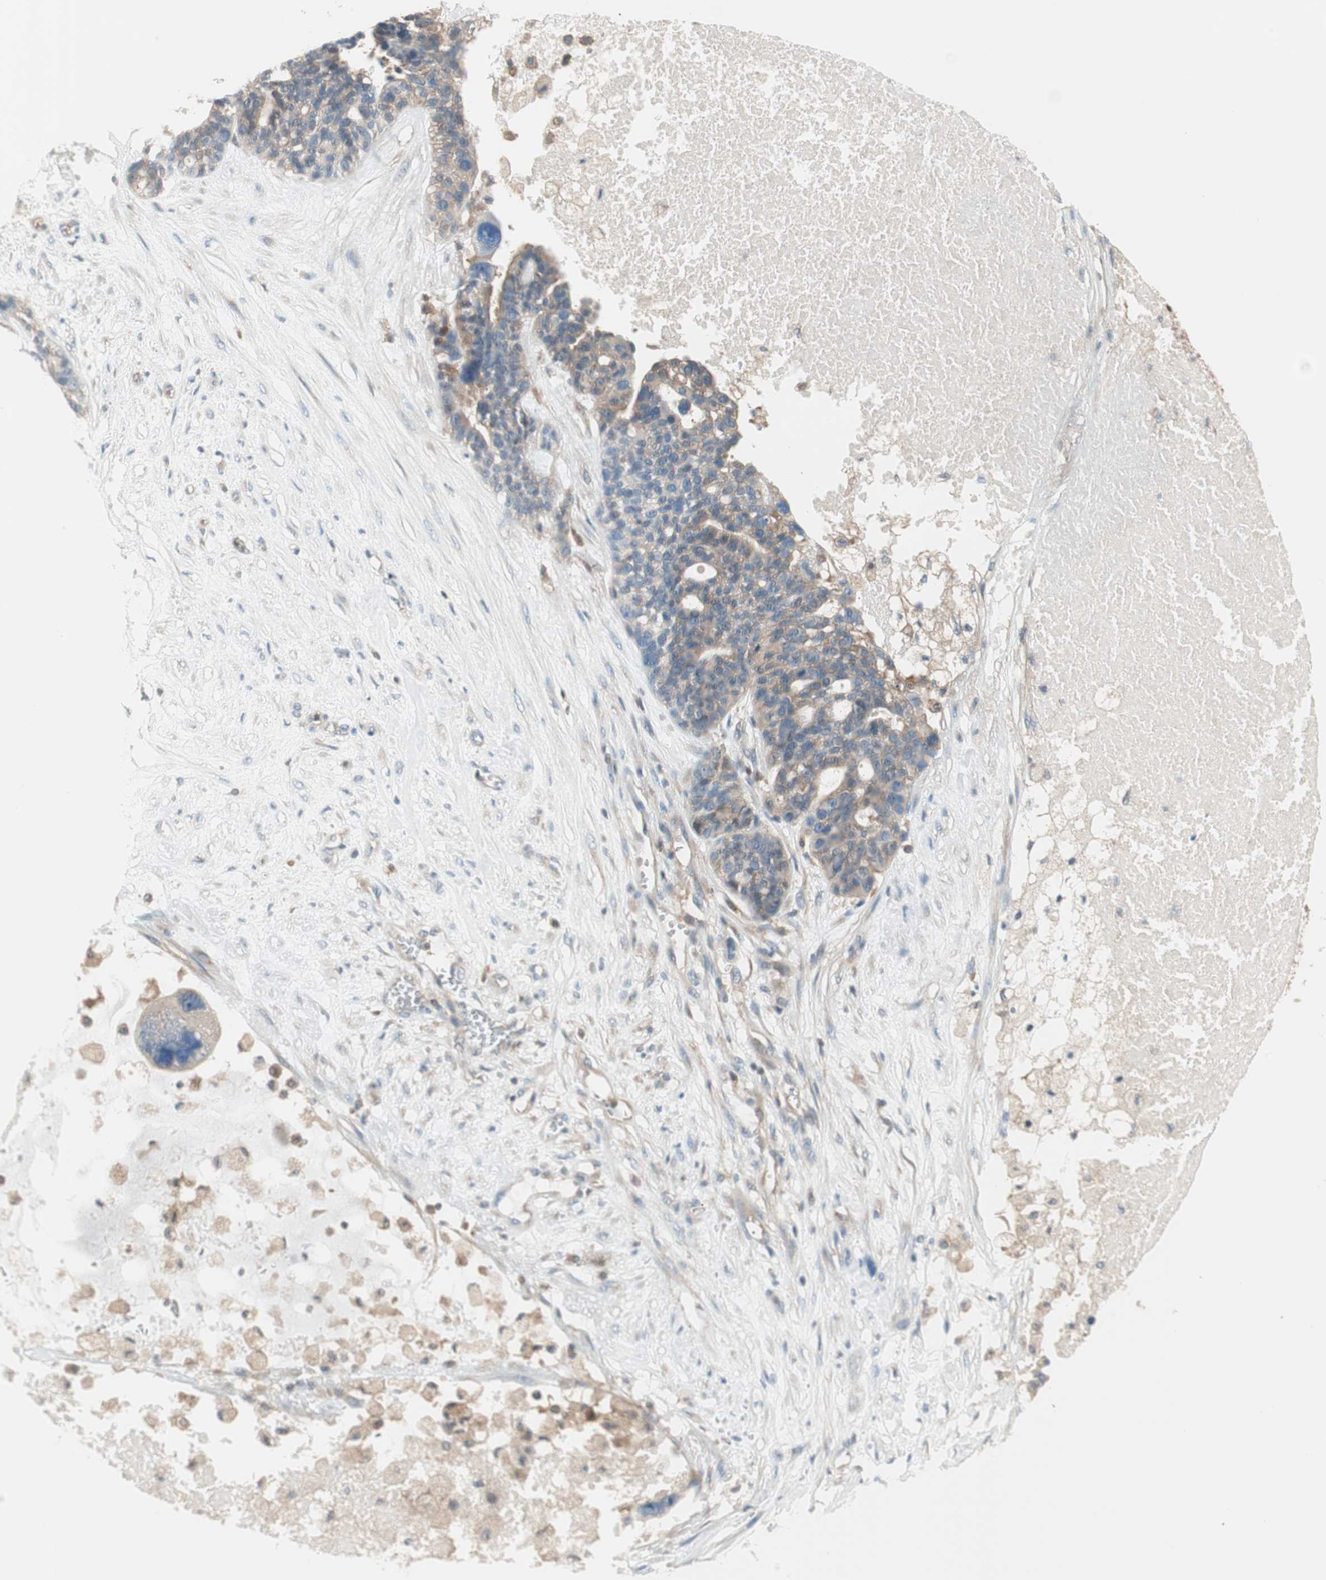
{"staining": {"intensity": "weak", "quantity": "25%-75%", "location": "cytoplasmic/membranous"}, "tissue": "ovarian cancer", "cell_type": "Tumor cells", "image_type": "cancer", "snomed": [{"axis": "morphology", "description": "Cystadenocarcinoma, serous, NOS"}, {"axis": "topography", "description": "Ovary"}], "caption": "A brown stain shows weak cytoplasmic/membranous expression of a protein in ovarian cancer tumor cells.", "gene": "GALT", "patient": {"sex": "female", "age": 59}}